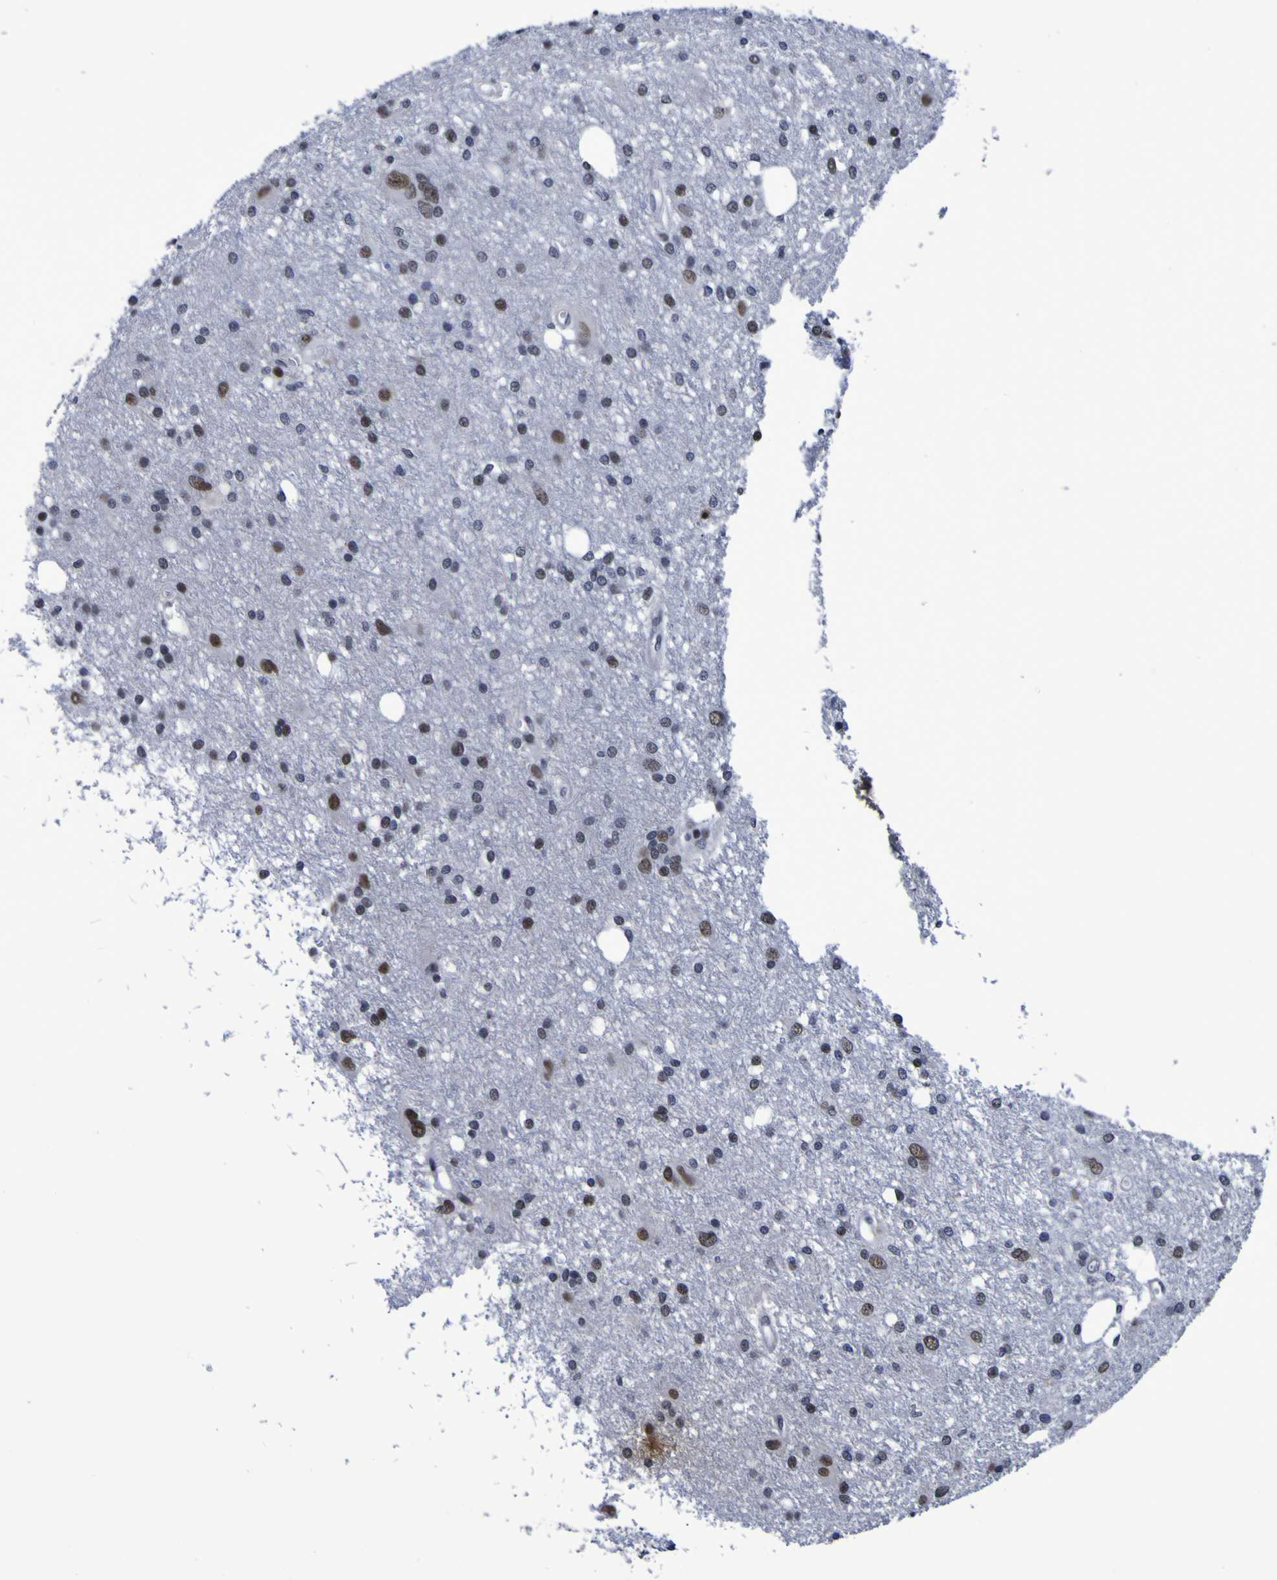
{"staining": {"intensity": "moderate", "quantity": "25%-75%", "location": "nuclear"}, "tissue": "glioma", "cell_type": "Tumor cells", "image_type": "cancer", "snomed": [{"axis": "morphology", "description": "Glioma, malignant, High grade"}, {"axis": "topography", "description": "Brain"}], "caption": "High-magnification brightfield microscopy of glioma stained with DAB (3,3'-diaminobenzidine) (brown) and counterstained with hematoxylin (blue). tumor cells exhibit moderate nuclear expression is appreciated in approximately25%-75% of cells.", "gene": "MBD3", "patient": {"sex": "female", "age": 59}}